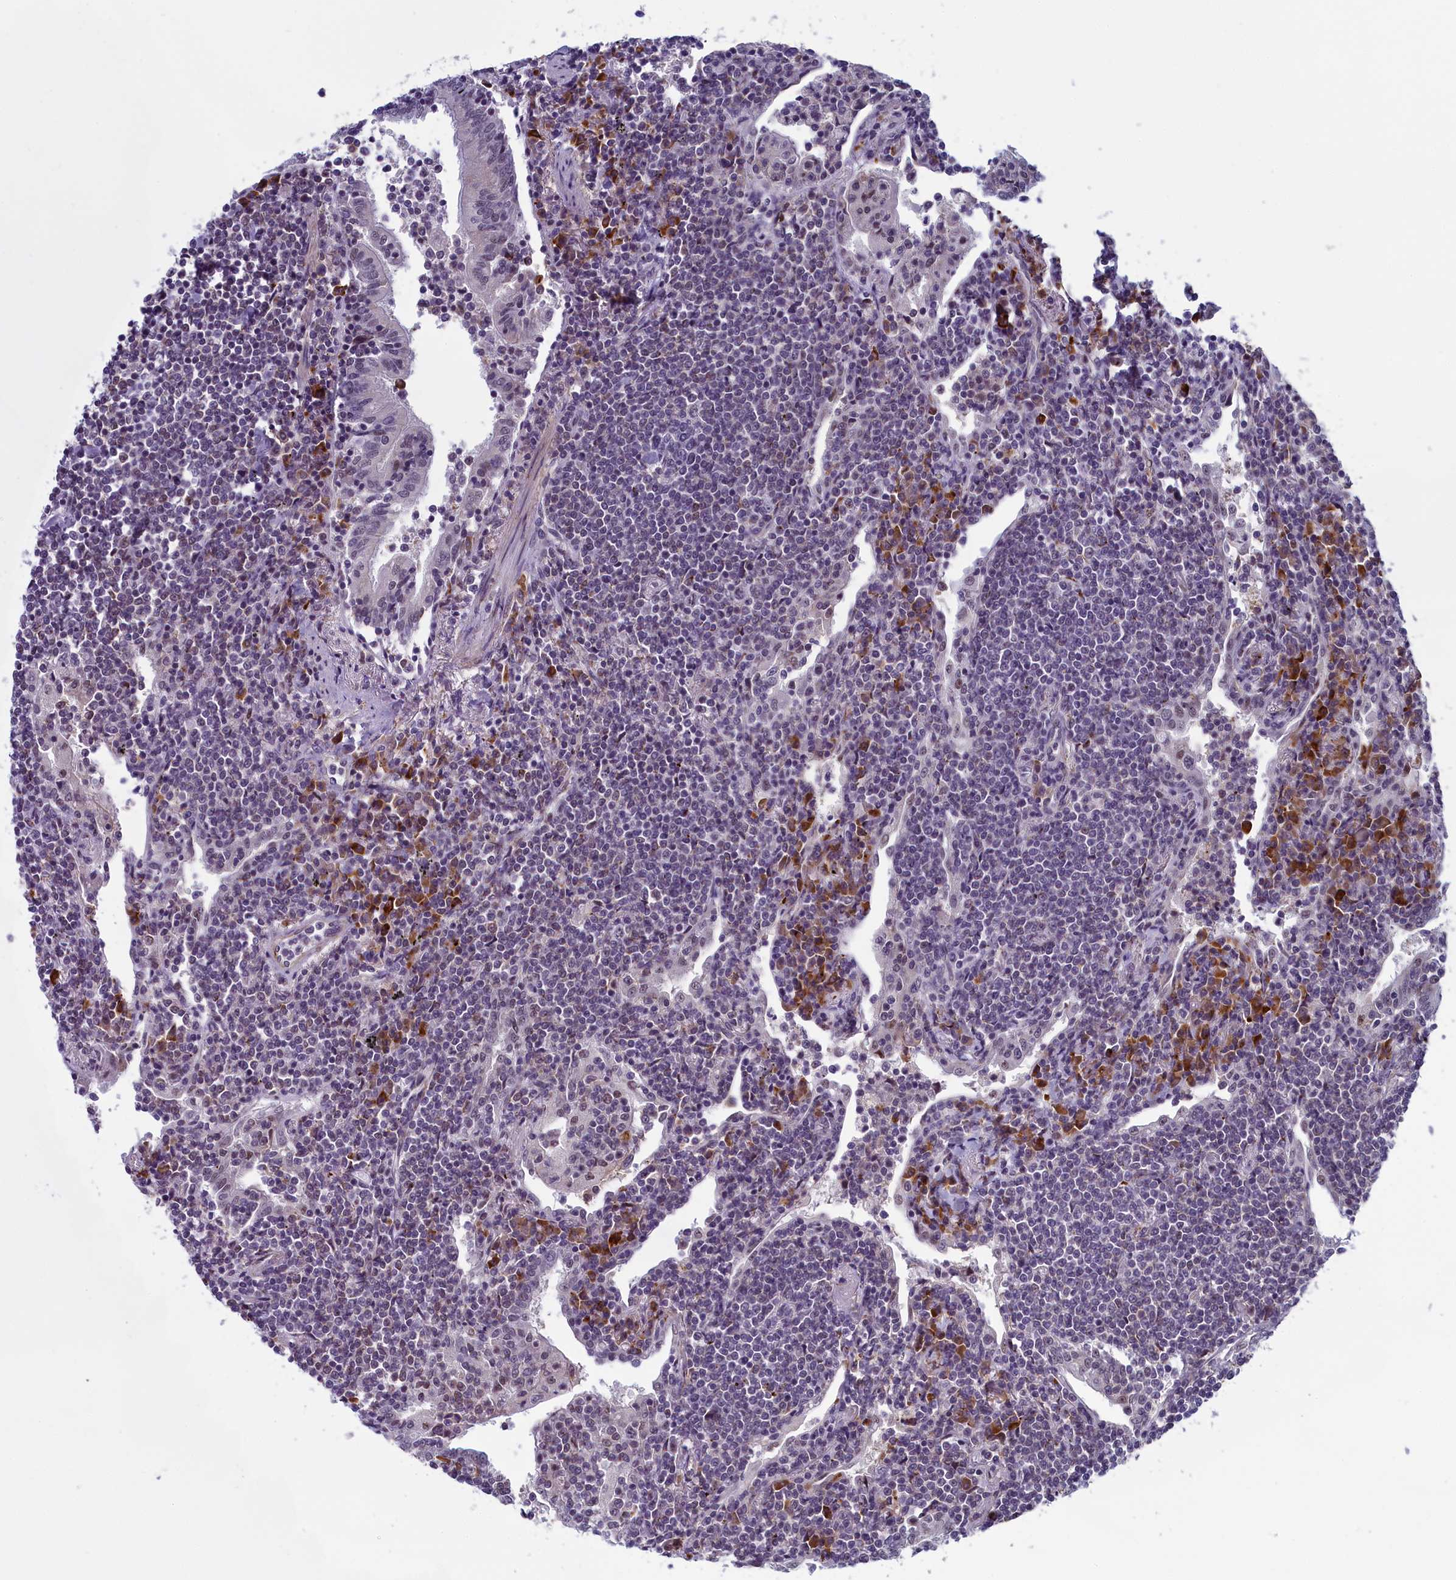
{"staining": {"intensity": "negative", "quantity": "none", "location": "none"}, "tissue": "lymphoma", "cell_type": "Tumor cells", "image_type": "cancer", "snomed": [{"axis": "morphology", "description": "Malignant lymphoma, non-Hodgkin's type, Low grade"}, {"axis": "topography", "description": "Lung"}], "caption": "DAB immunohistochemical staining of human lymphoma displays no significant staining in tumor cells.", "gene": "CNEP1R1", "patient": {"sex": "female", "age": 71}}